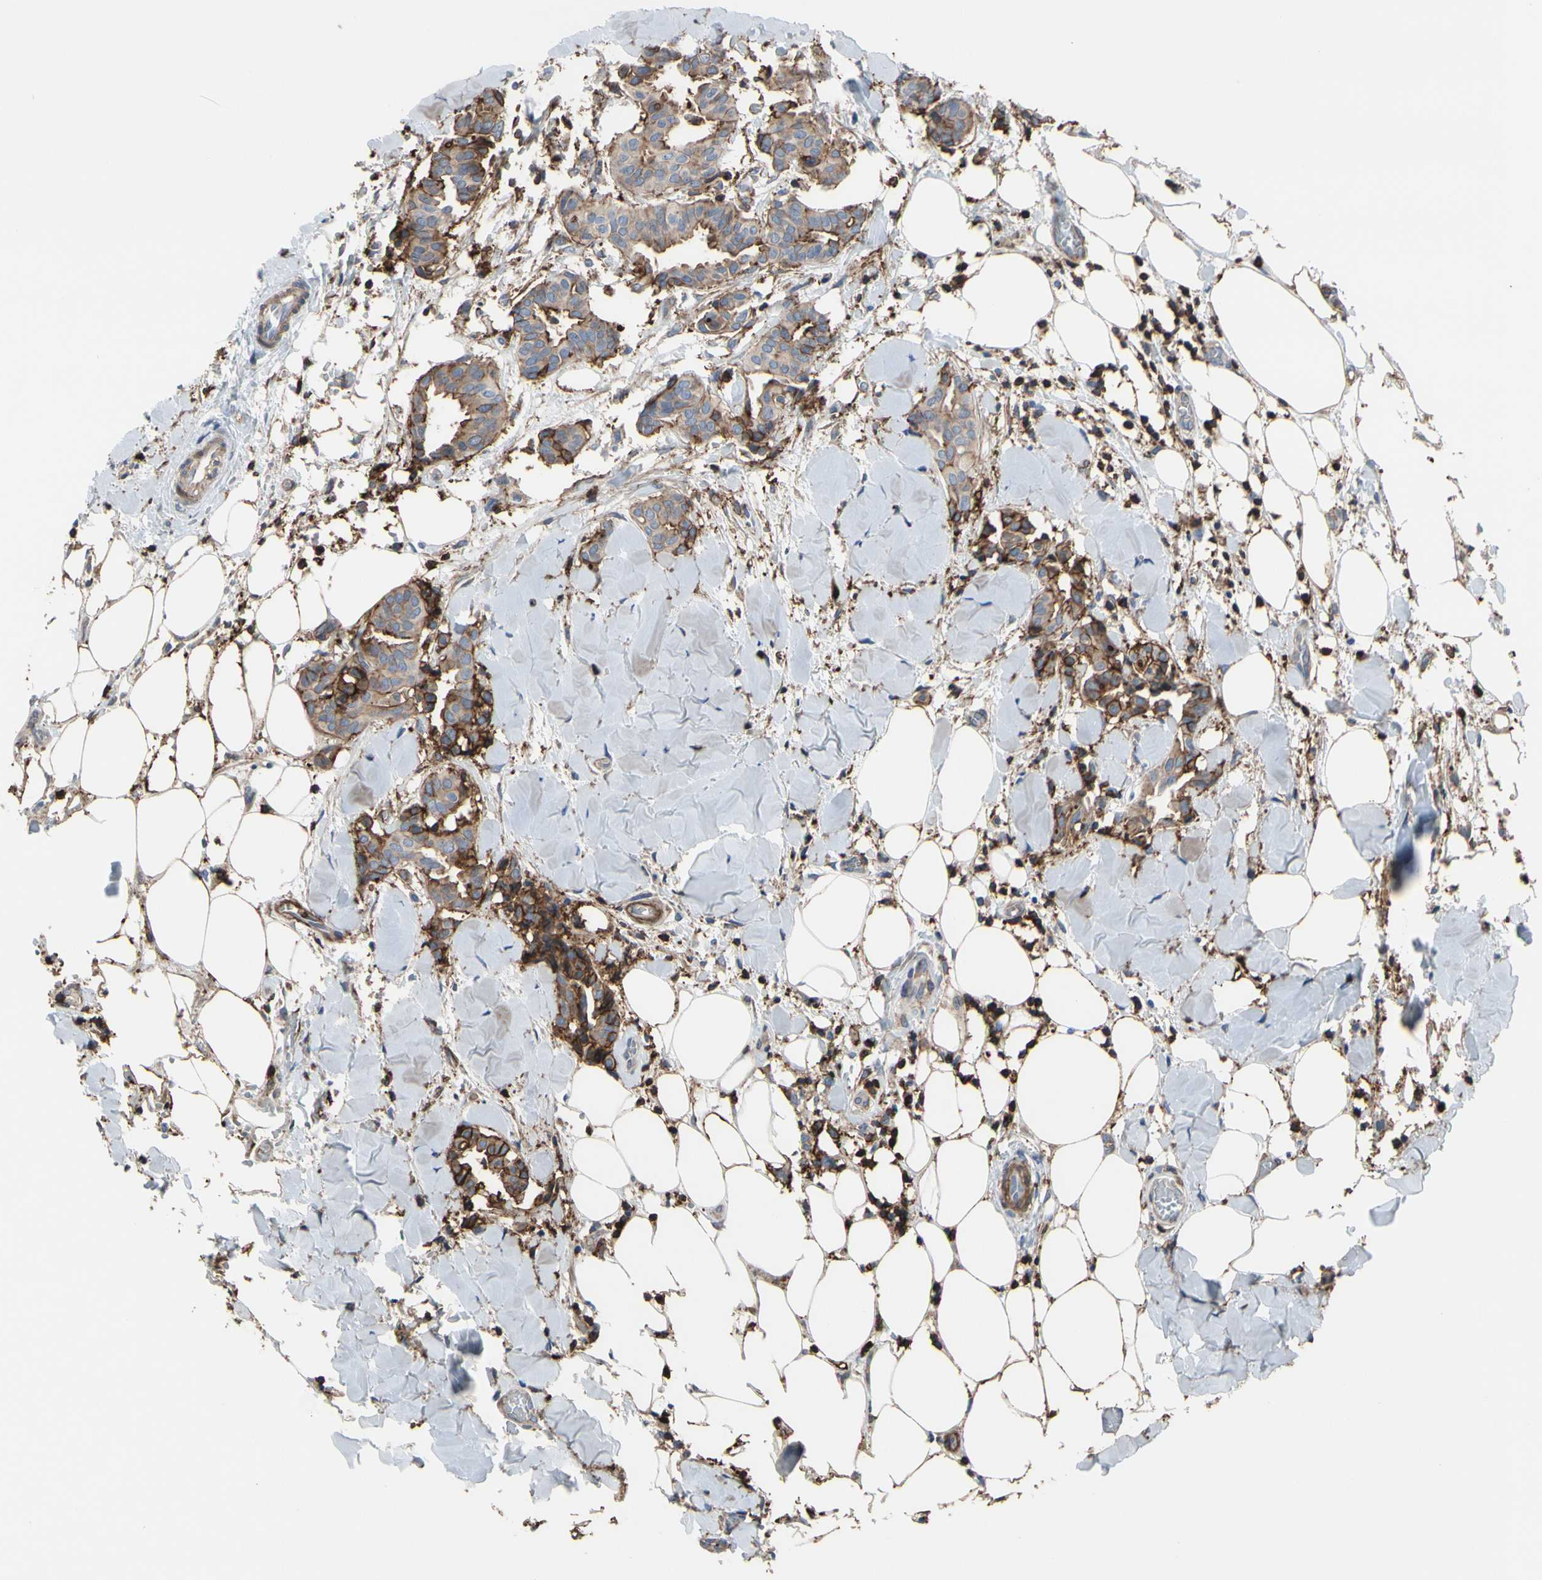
{"staining": {"intensity": "weak", "quantity": ">75%", "location": "cytoplasmic/membranous"}, "tissue": "head and neck cancer", "cell_type": "Tumor cells", "image_type": "cancer", "snomed": [{"axis": "morphology", "description": "Adenocarcinoma, NOS"}, {"axis": "topography", "description": "Salivary gland"}, {"axis": "topography", "description": "Head-Neck"}], "caption": "Head and neck adenocarcinoma was stained to show a protein in brown. There is low levels of weak cytoplasmic/membranous positivity in approximately >75% of tumor cells.", "gene": "ANXA6", "patient": {"sex": "female", "age": 59}}